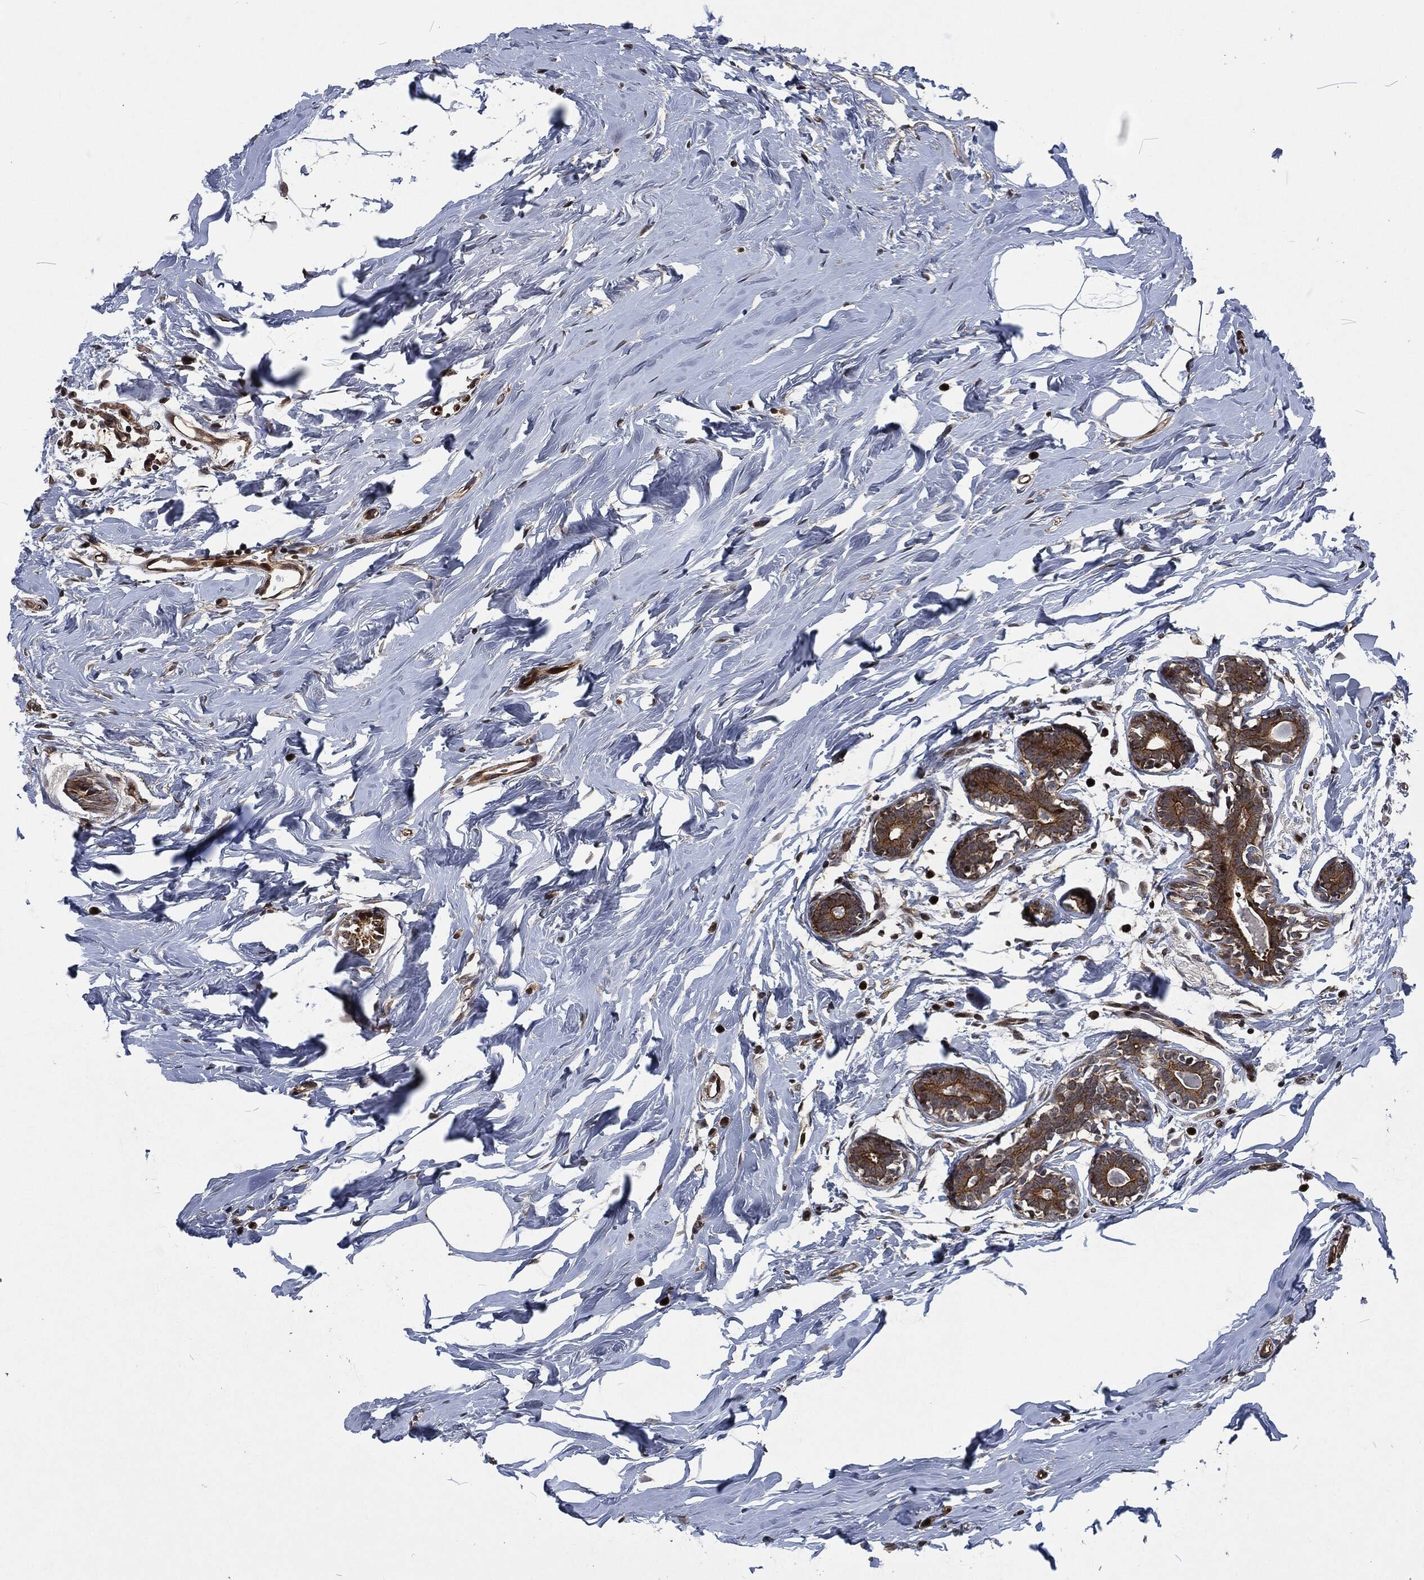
{"staining": {"intensity": "negative", "quantity": "none", "location": "none"}, "tissue": "breast", "cell_type": "Adipocytes", "image_type": "normal", "snomed": [{"axis": "morphology", "description": "Normal tissue, NOS"}, {"axis": "morphology", "description": "Lobular carcinoma, in situ"}, {"axis": "topography", "description": "Breast"}], "caption": "Immunohistochemistry histopathology image of benign breast: breast stained with DAB (3,3'-diaminobenzidine) displays no significant protein expression in adipocytes. (Immunohistochemistry, brightfield microscopy, high magnification).", "gene": "CMPK2", "patient": {"sex": "female", "age": 35}}